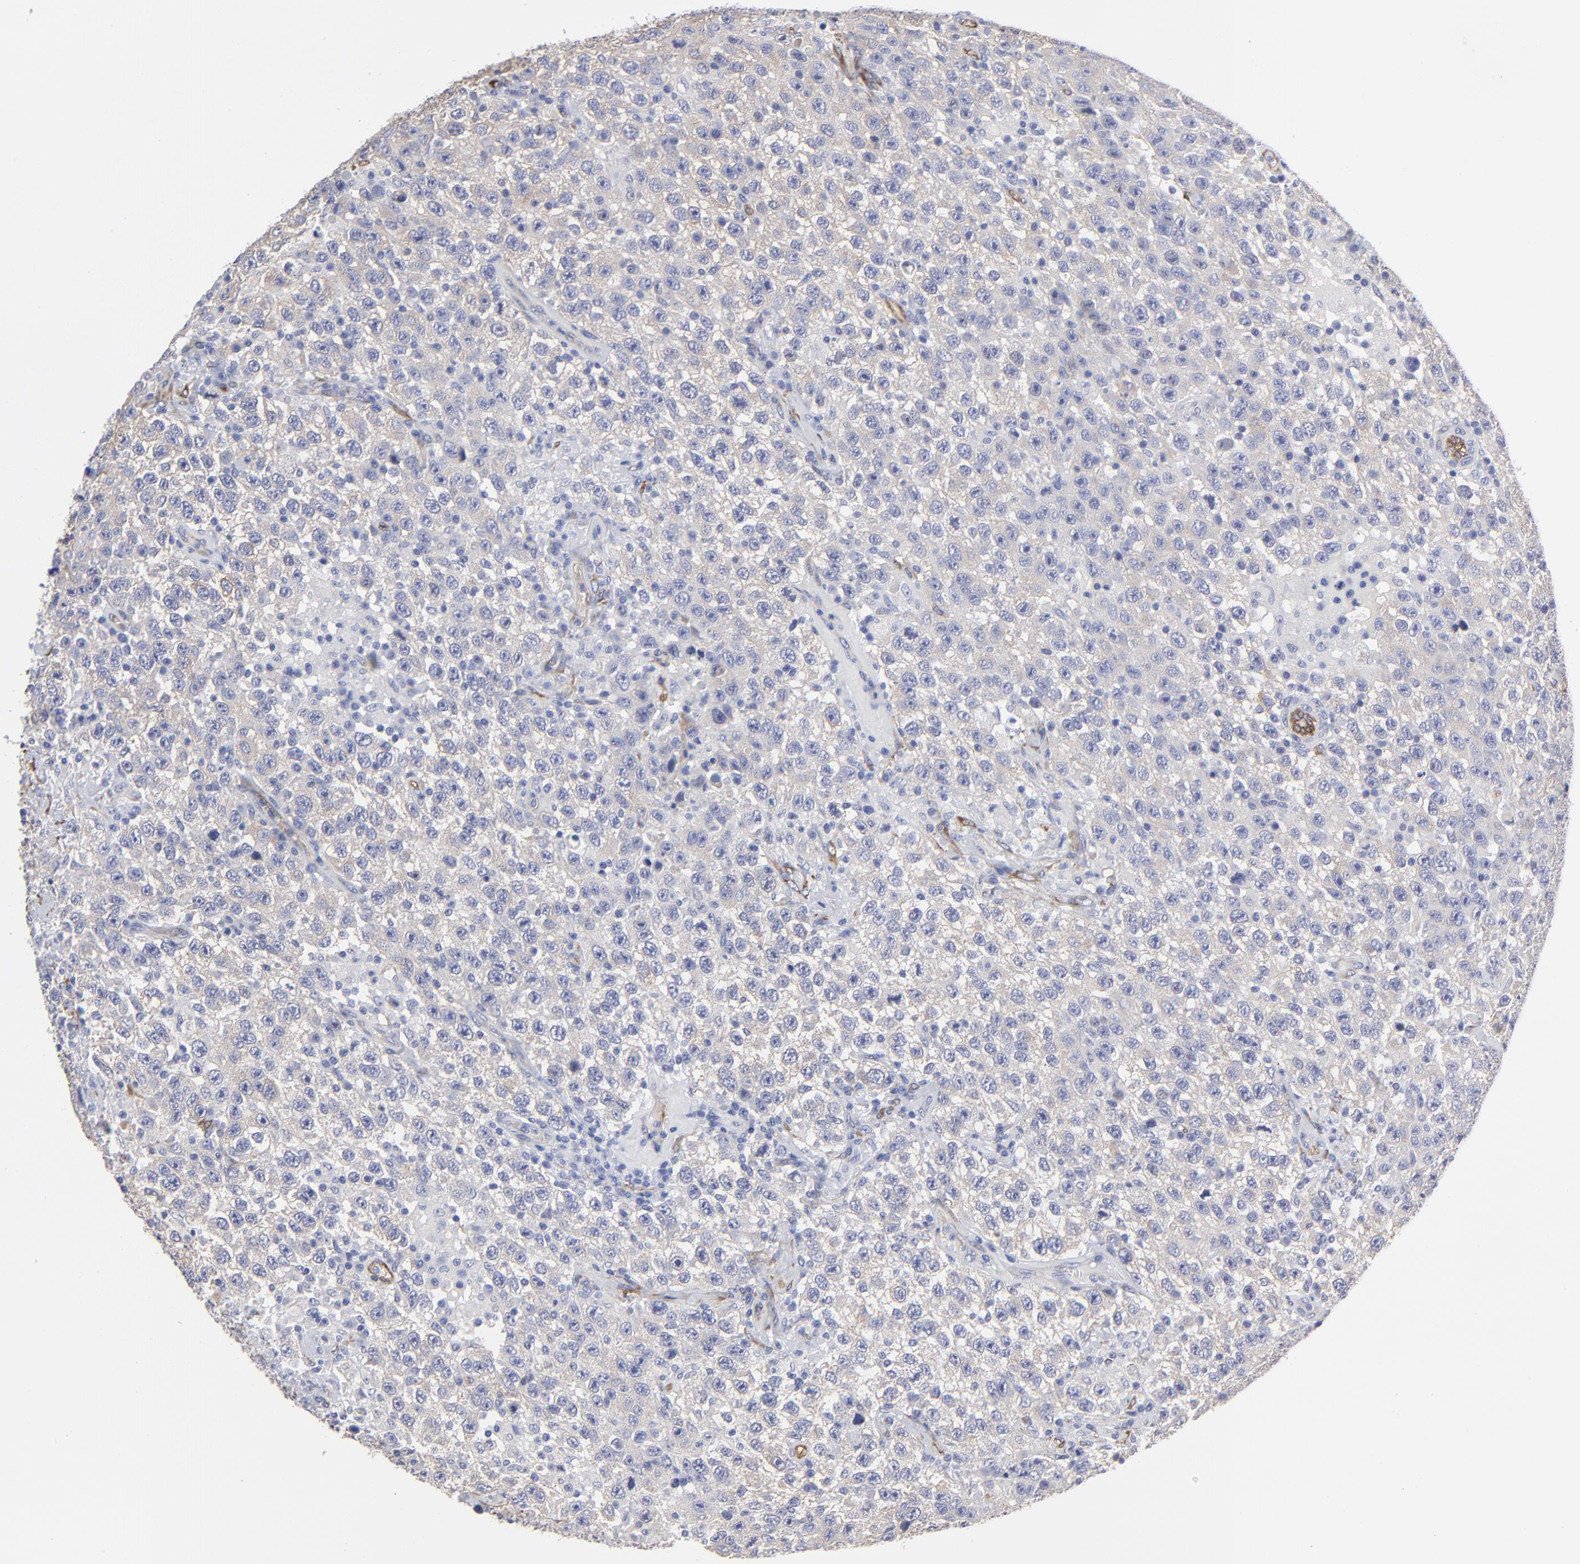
{"staining": {"intensity": "negative", "quantity": "none", "location": "none"}, "tissue": "testis cancer", "cell_type": "Tumor cells", "image_type": "cancer", "snomed": [{"axis": "morphology", "description": "Seminoma, NOS"}, {"axis": "topography", "description": "Testis"}], "caption": "This is an immunohistochemistry image of testis cancer (seminoma). There is no staining in tumor cells.", "gene": "CILP", "patient": {"sex": "male", "age": 41}}